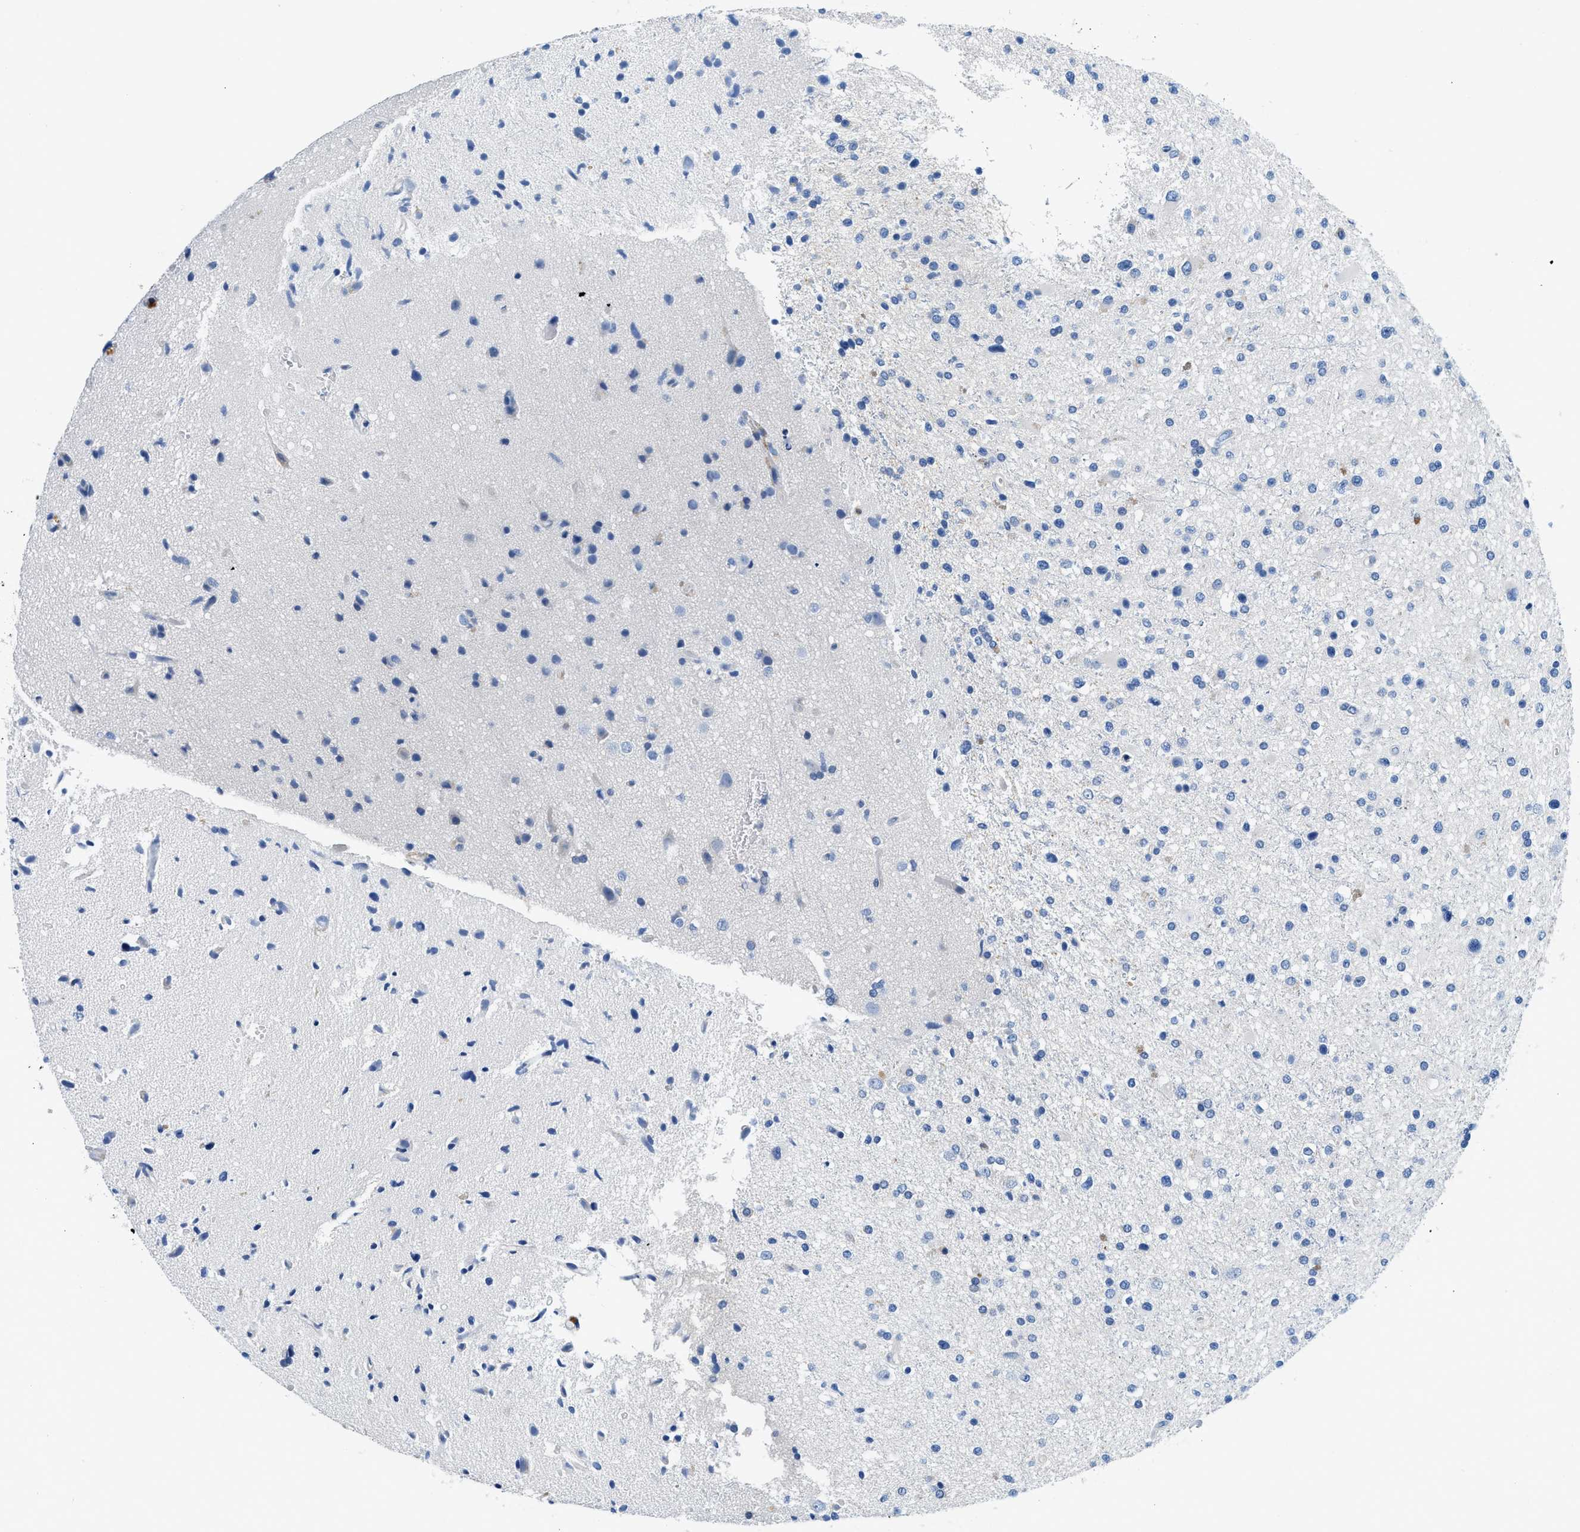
{"staining": {"intensity": "negative", "quantity": "none", "location": "none"}, "tissue": "glioma", "cell_type": "Tumor cells", "image_type": "cancer", "snomed": [{"axis": "morphology", "description": "Glioma, malignant, High grade"}, {"axis": "topography", "description": "Brain"}], "caption": "High-grade glioma (malignant) was stained to show a protein in brown. There is no significant staining in tumor cells. Nuclei are stained in blue.", "gene": "FADS6", "patient": {"sex": "male", "age": 33}}